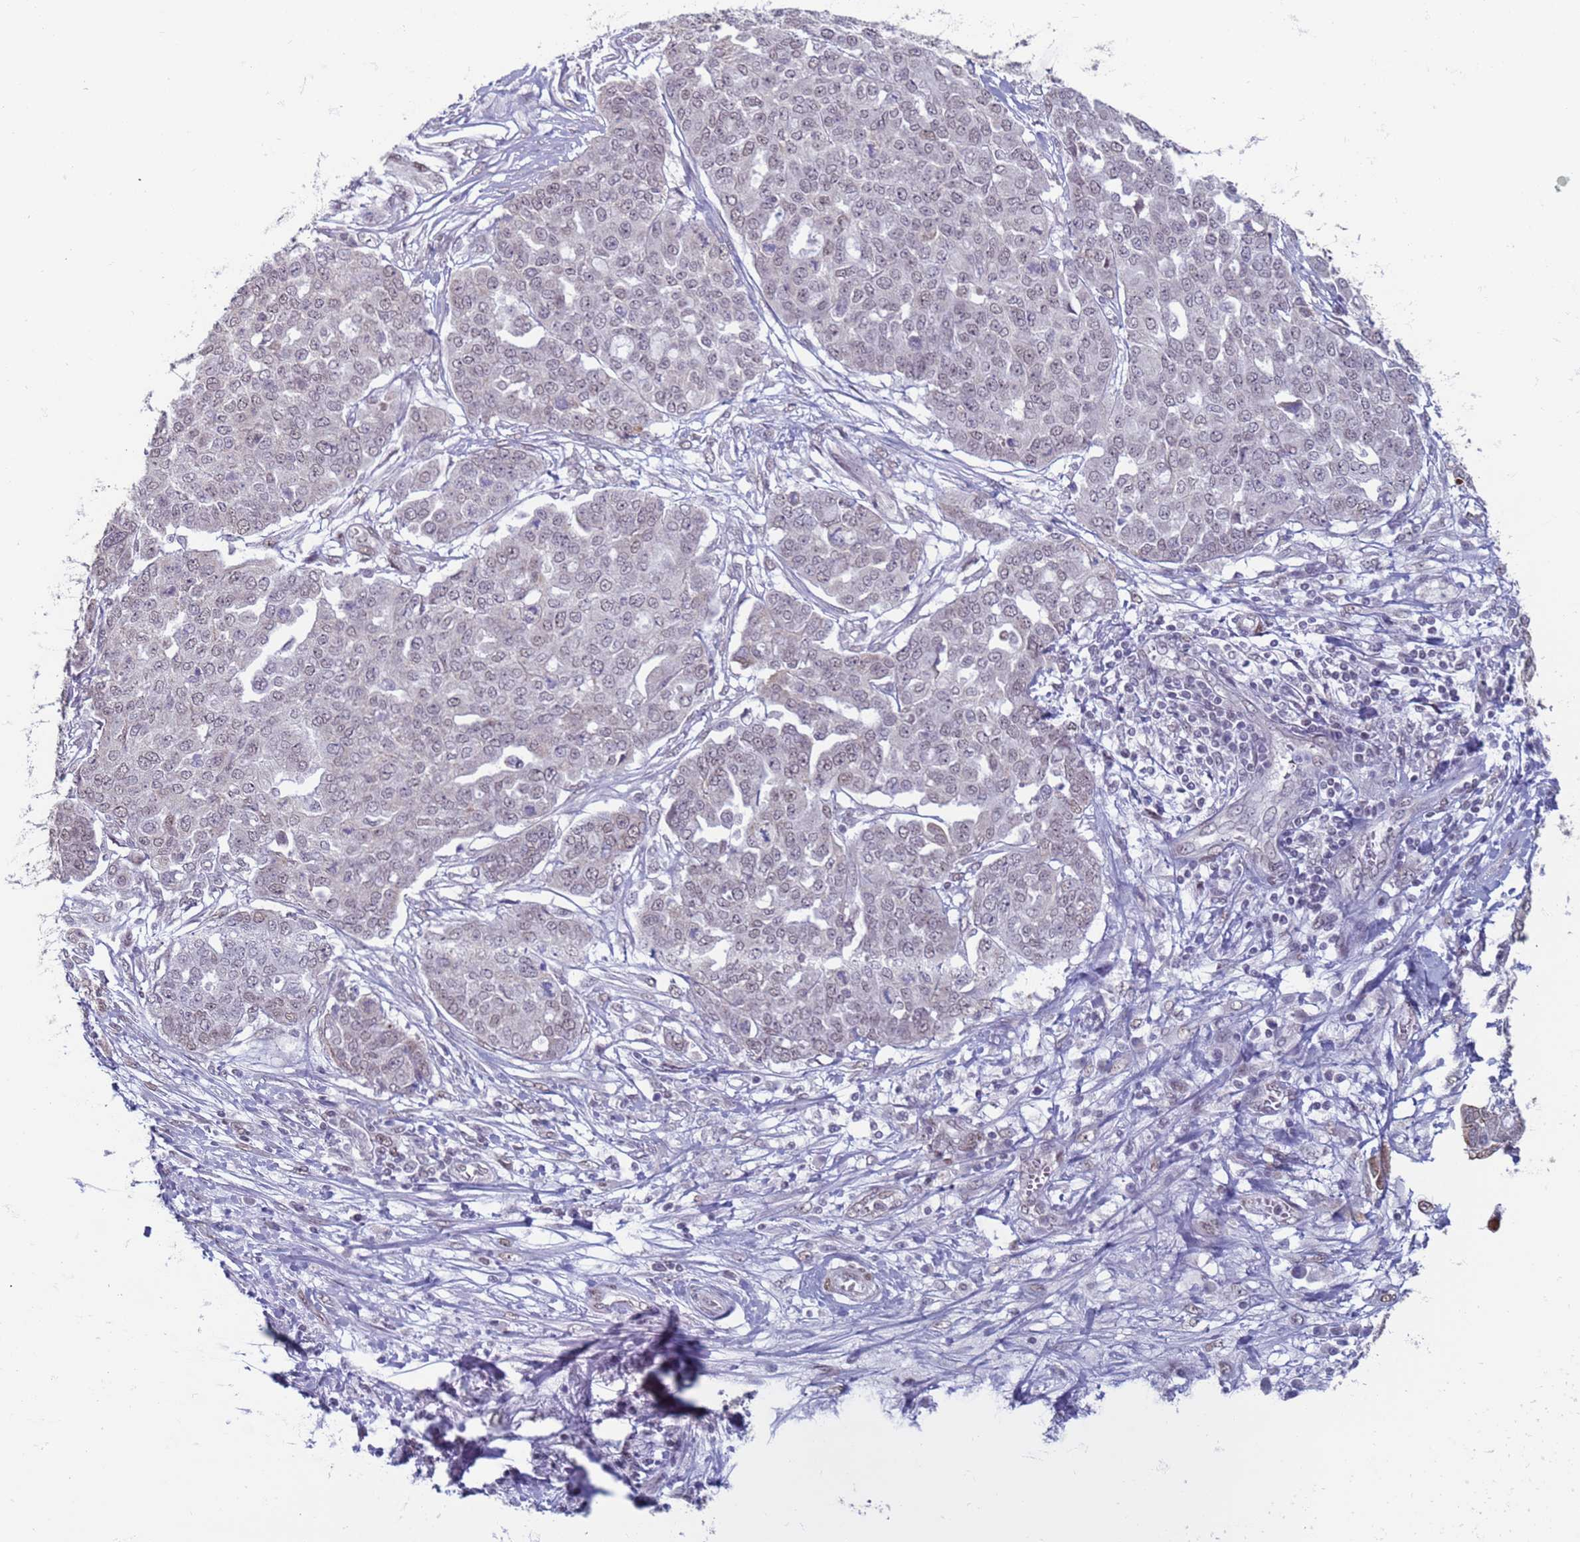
{"staining": {"intensity": "weak", "quantity": "25%-75%", "location": "nuclear"}, "tissue": "ovarian cancer", "cell_type": "Tumor cells", "image_type": "cancer", "snomed": [{"axis": "morphology", "description": "Cystadenocarcinoma, serous, NOS"}, {"axis": "topography", "description": "Soft tissue"}, {"axis": "topography", "description": "Ovary"}], "caption": "Protein staining displays weak nuclear expression in about 25%-75% of tumor cells in ovarian cancer.", "gene": "SAE1", "patient": {"sex": "female", "age": 57}}